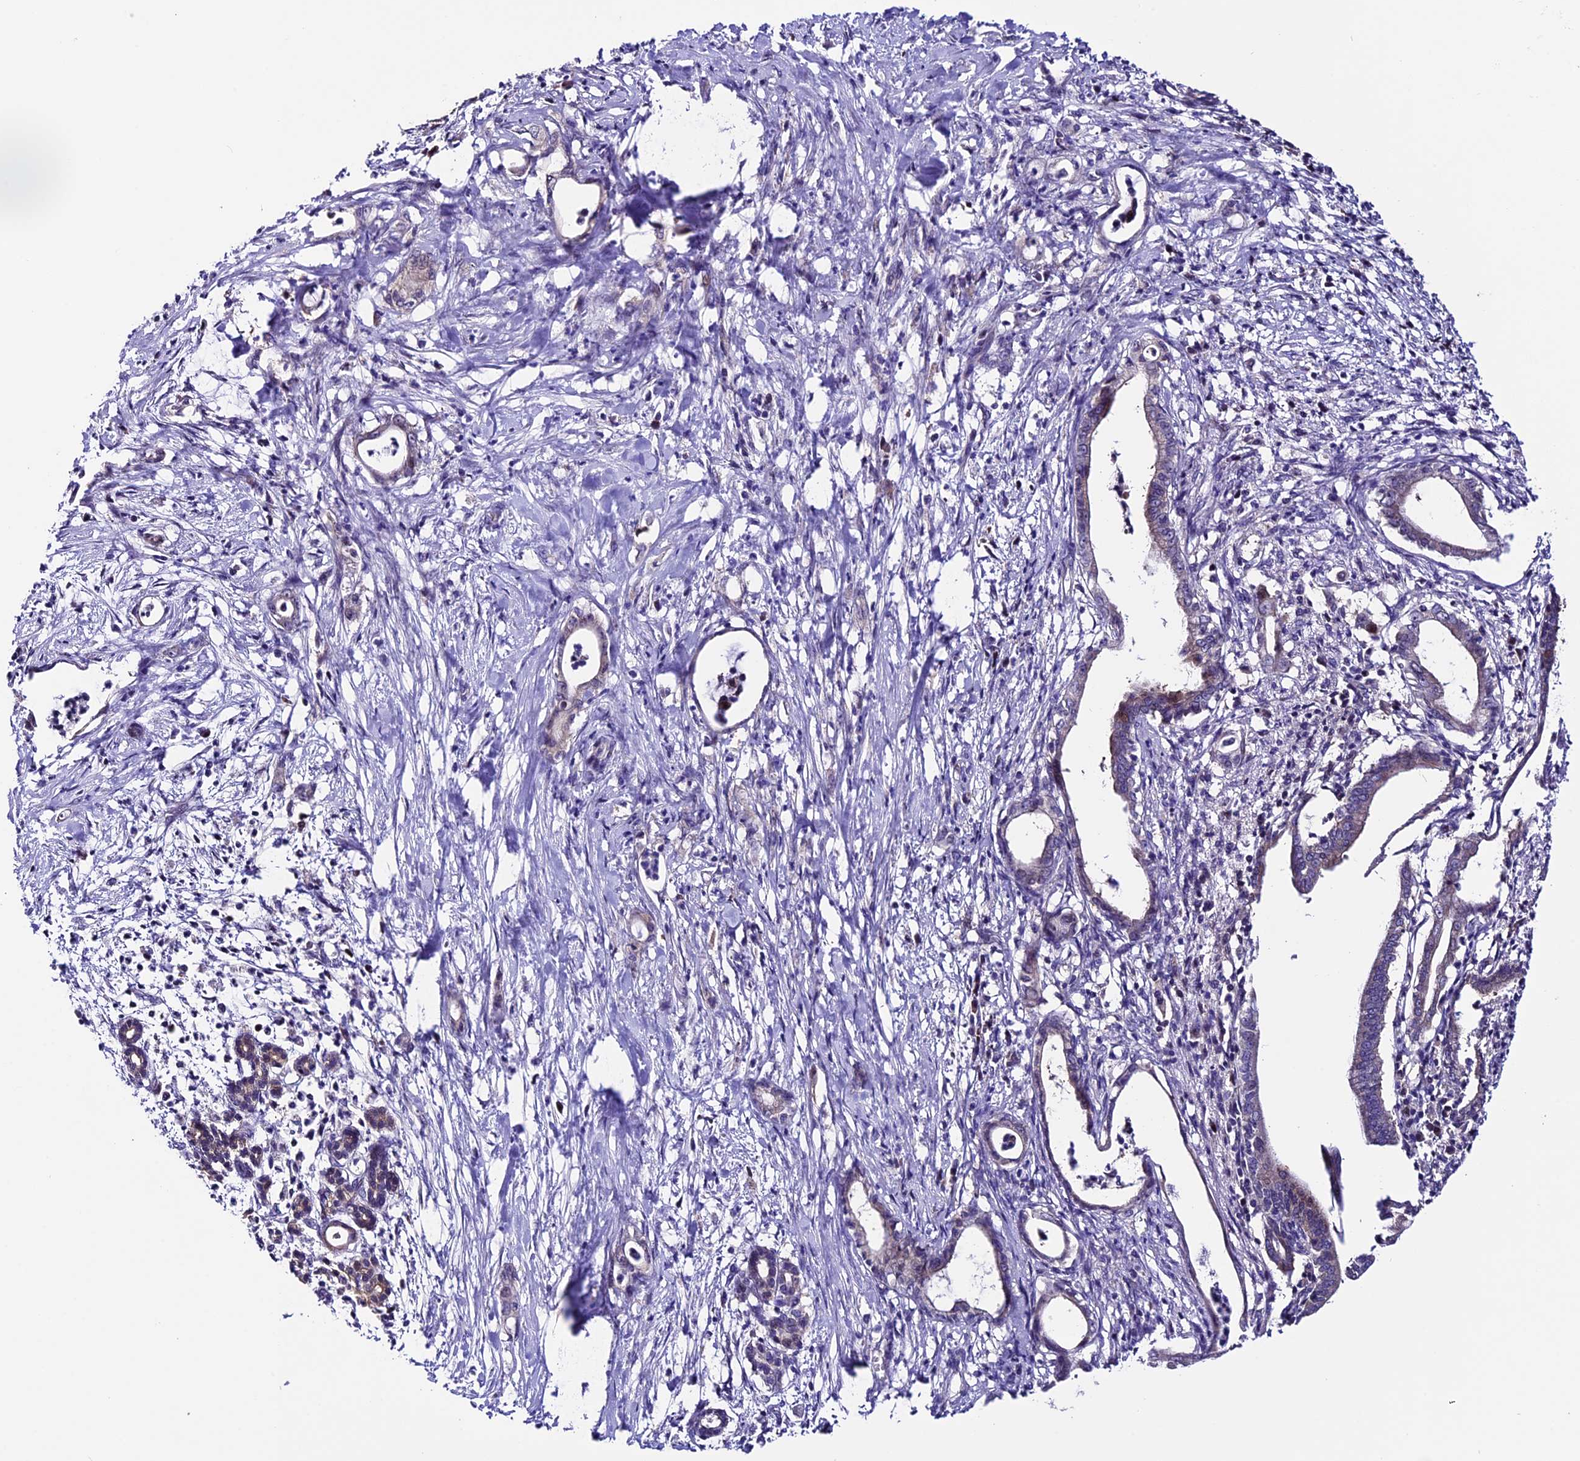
{"staining": {"intensity": "weak", "quantity": "25%-75%", "location": "cytoplasmic/membranous"}, "tissue": "pancreatic cancer", "cell_type": "Tumor cells", "image_type": "cancer", "snomed": [{"axis": "morphology", "description": "Adenocarcinoma, NOS"}, {"axis": "topography", "description": "Pancreas"}], "caption": "Human pancreatic cancer (adenocarcinoma) stained with a protein marker displays weak staining in tumor cells.", "gene": "XKR7", "patient": {"sex": "female", "age": 55}}